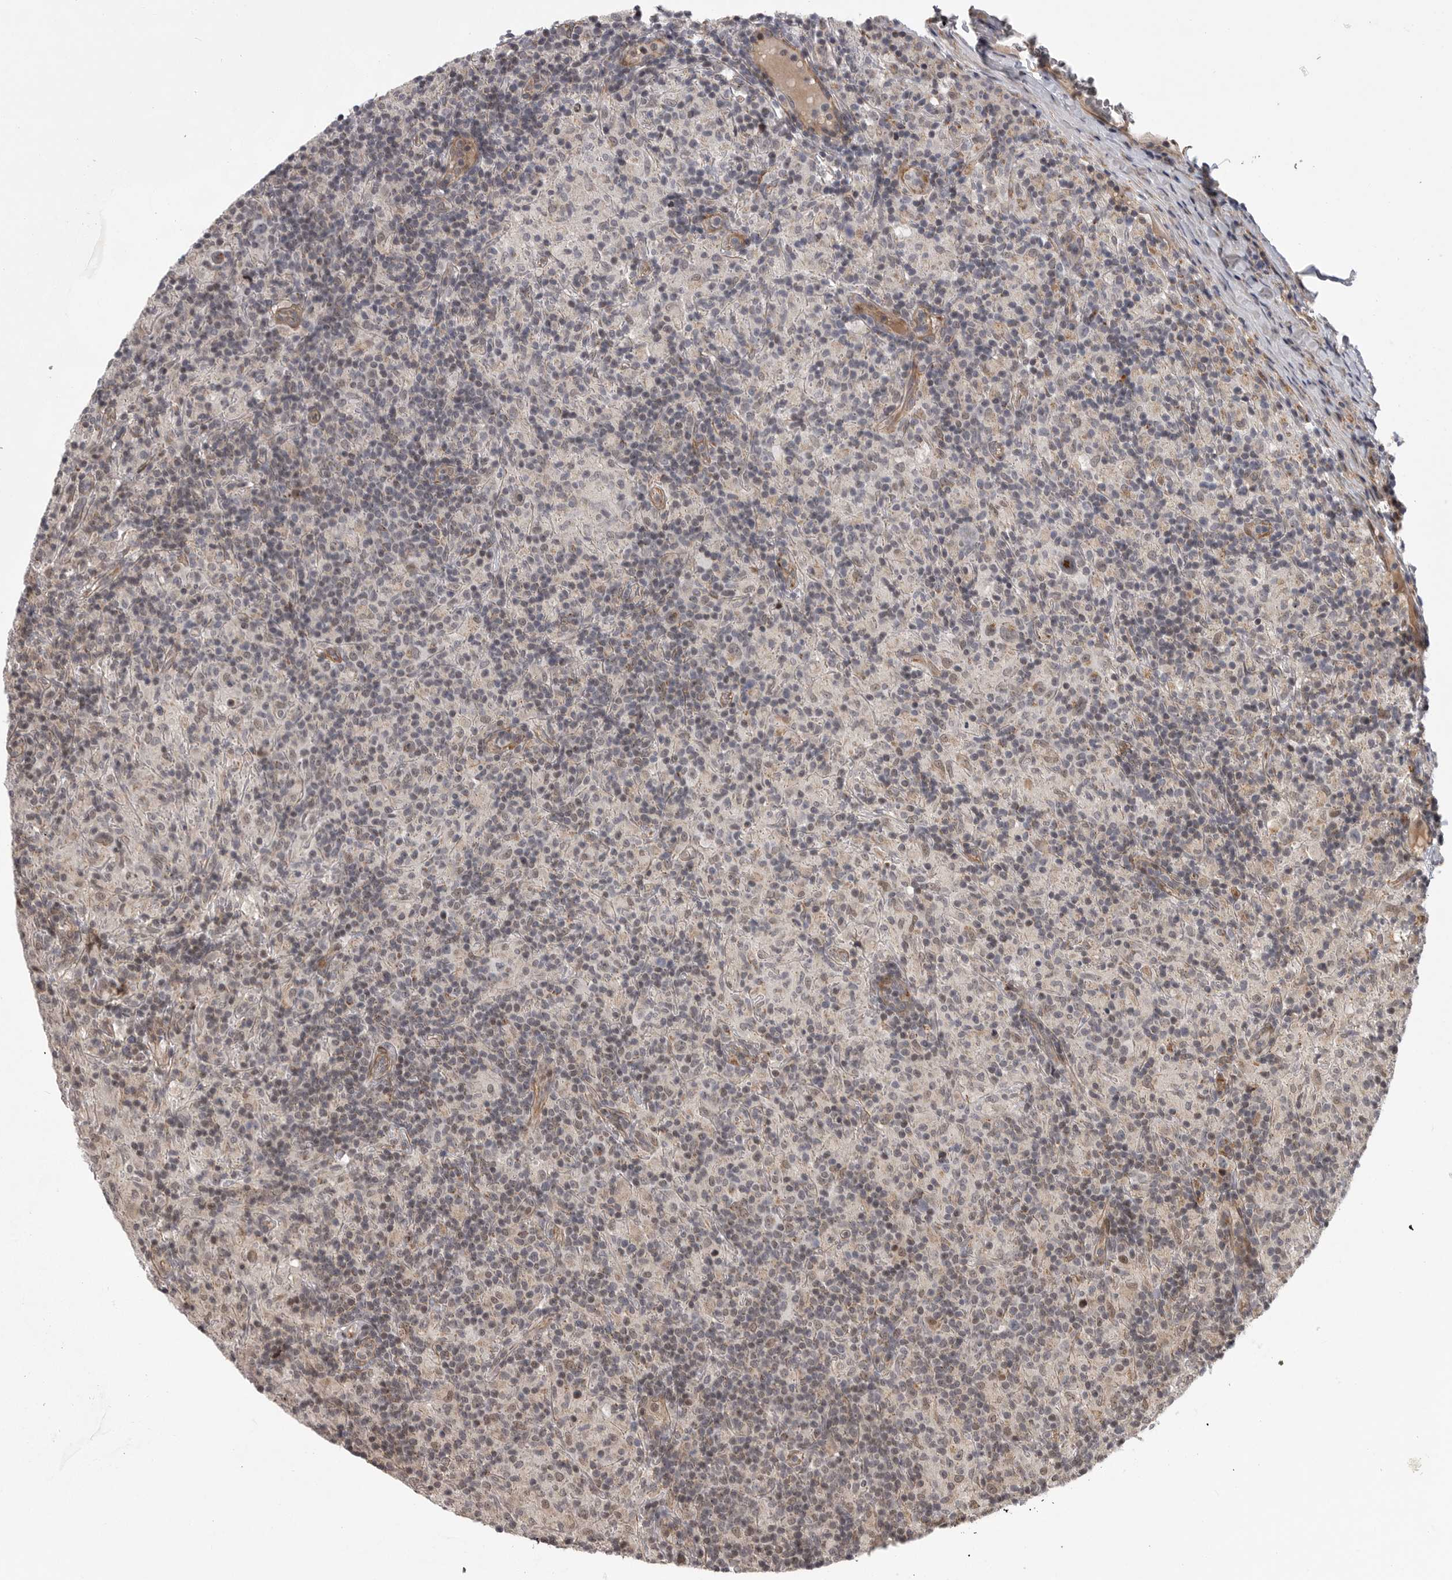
{"staining": {"intensity": "weak", "quantity": "25%-75%", "location": "cytoplasmic/membranous,nuclear"}, "tissue": "lymphoma", "cell_type": "Tumor cells", "image_type": "cancer", "snomed": [{"axis": "morphology", "description": "Hodgkin's disease, NOS"}, {"axis": "topography", "description": "Lymph node"}], "caption": "Immunohistochemistry (IHC) staining of lymphoma, which reveals low levels of weak cytoplasmic/membranous and nuclear expression in approximately 25%-75% of tumor cells indicating weak cytoplasmic/membranous and nuclear protein positivity. The staining was performed using DAB (3,3'-diaminobenzidine) (brown) for protein detection and nuclei were counterstained in hematoxylin (blue).", "gene": "TMPRSS11F", "patient": {"sex": "male", "age": 70}}